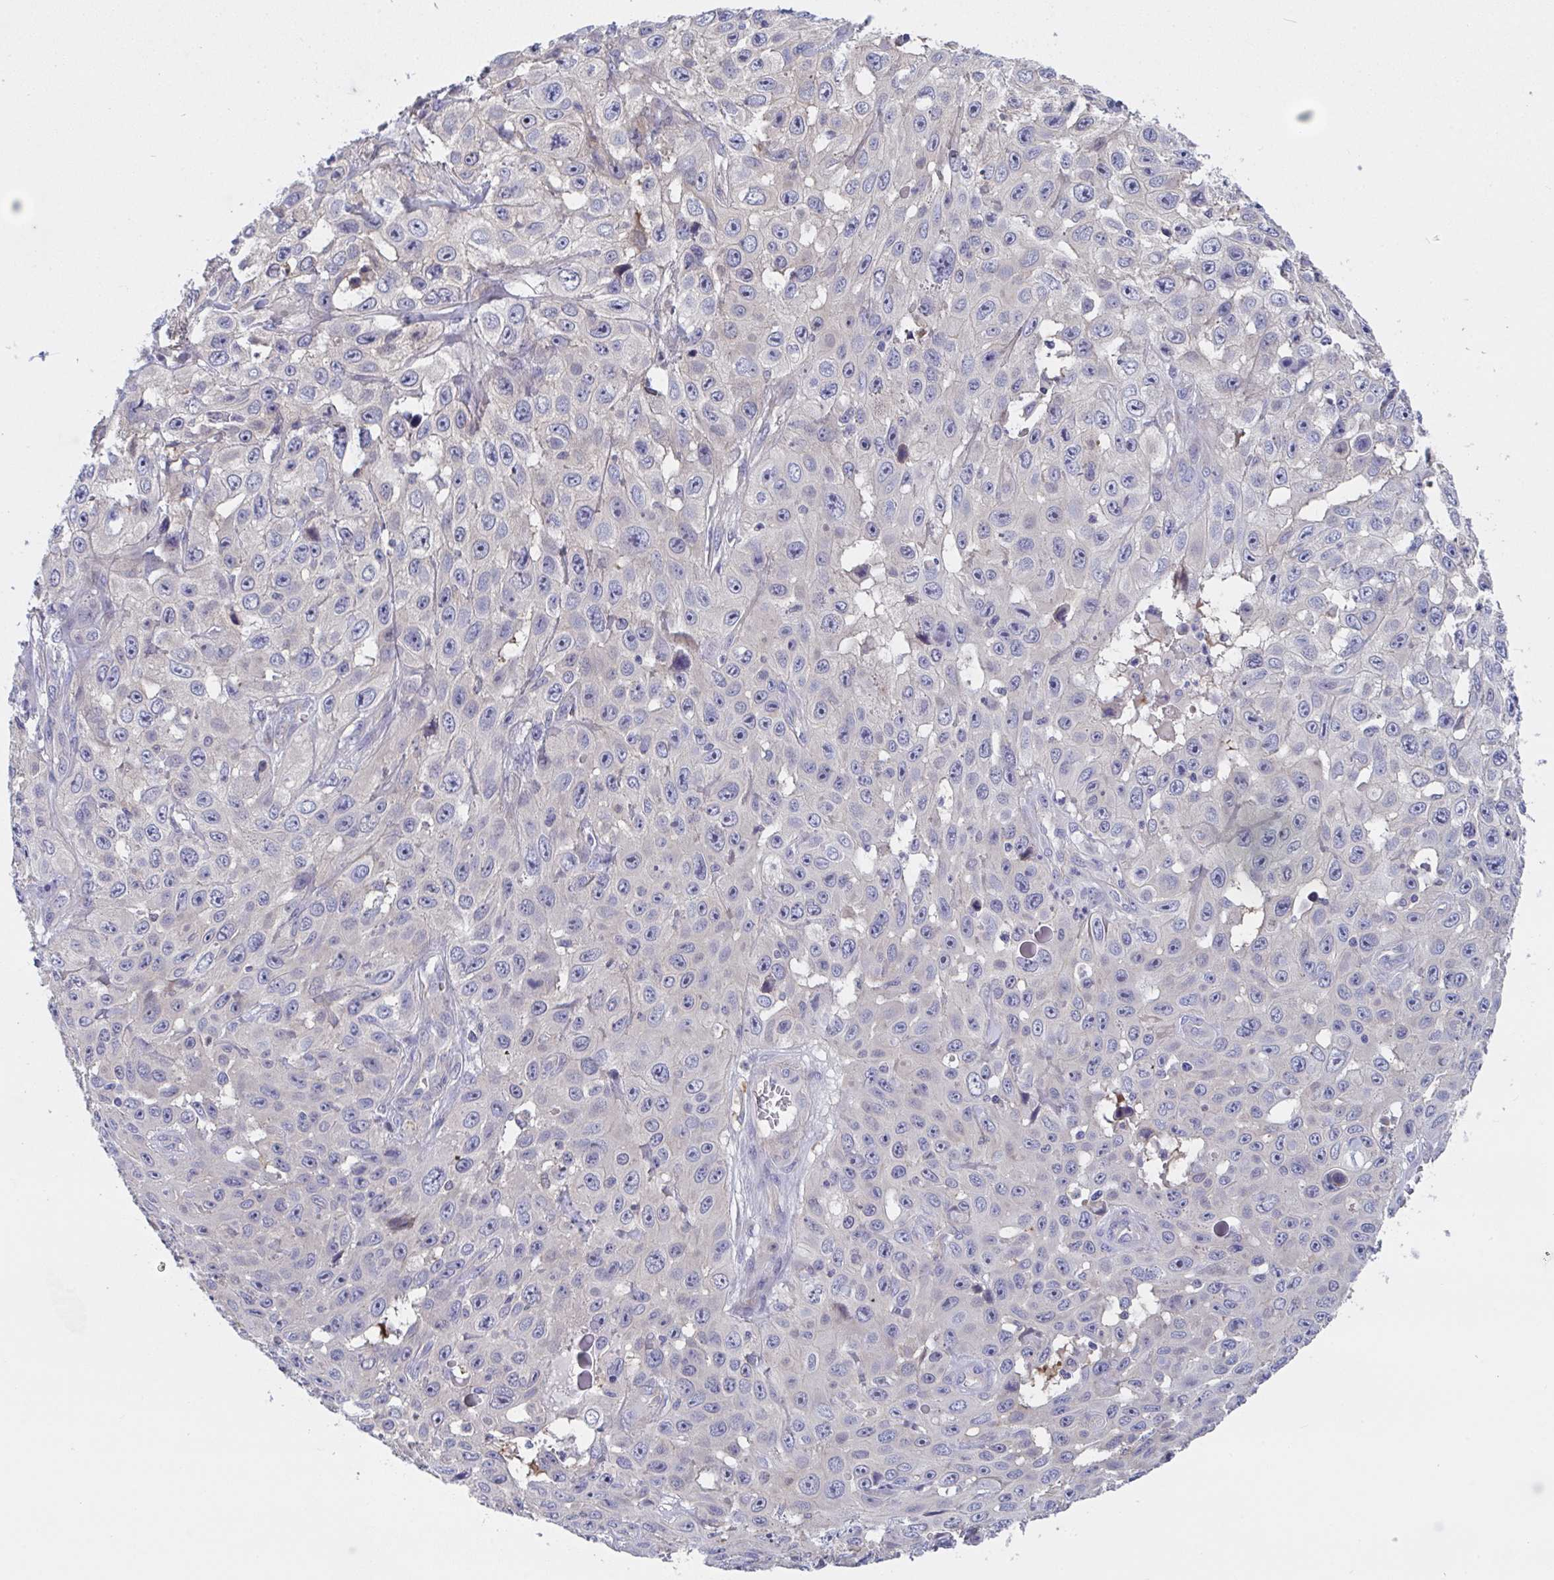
{"staining": {"intensity": "negative", "quantity": "none", "location": "none"}, "tissue": "skin cancer", "cell_type": "Tumor cells", "image_type": "cancer", "snomed": [{"axis": "morphology", "description": "Squamous cell carcinoma, NOS"}, {"axis": "topography", "description": "Skin"}], "caption": "Immunohistochemistry of human skin cancer demonstrates no positivity in tumor cells.", "gene": "P2RX3", "patient": {"sex": "male", "age": 82}}